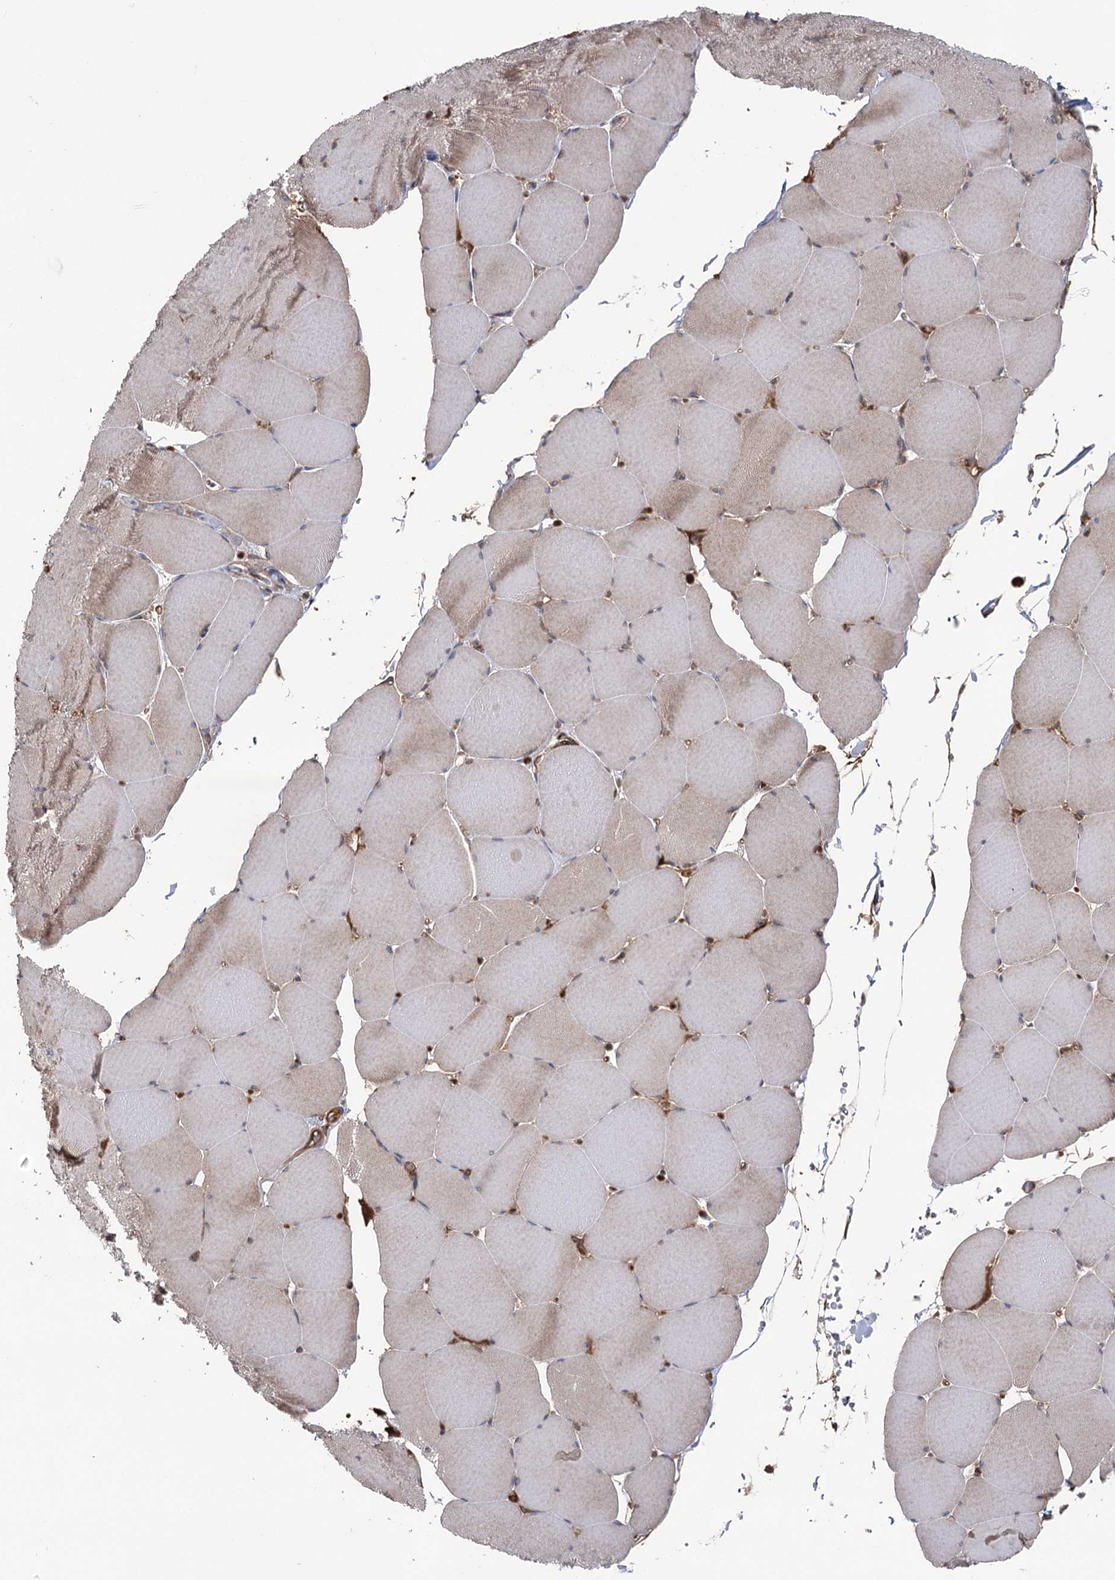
{"staining": {"intensity": "moderate", "quantity": "25%-75%", "location": "cytoplasmic/membranous"}, "tissue": "skeletal muscle", "cell_type": "Myocytes", "image_type": "normal", "snomed": [{"axis": "morphology", "description": "Normal tissue, NOS"}, {"axis": "topography", "description": "Skeletal muscle"}, {"axis": "topography", "description": "Head-Neck"}], "caption": "Myocytes exhibit moderate cytoplasmic/membranous expression in about 25%-75% of cells in normal skeletal muscle.", "gene": "OTUD1", "patient": {"sex": "male", "age": 66}}